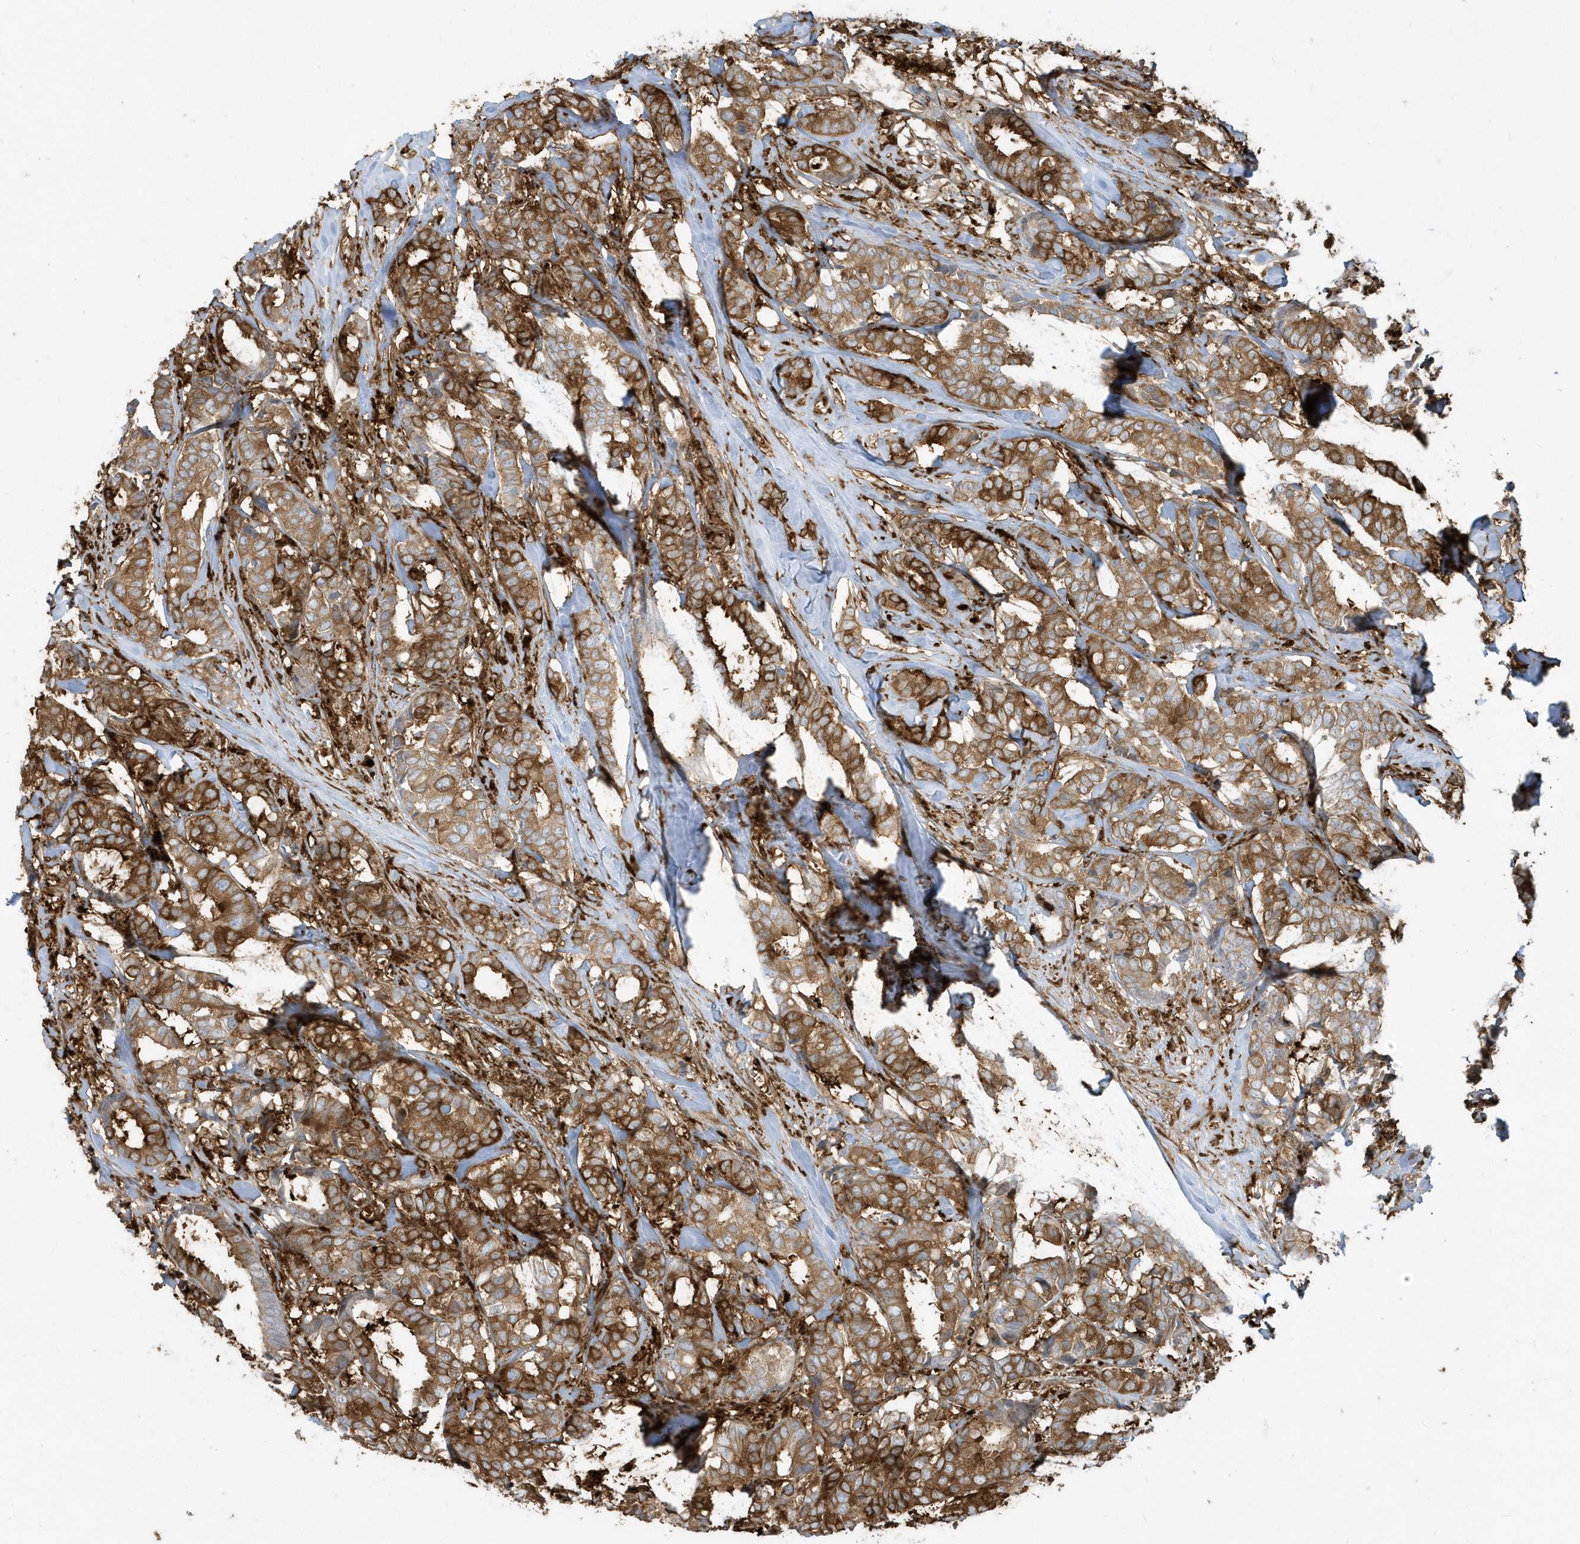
{"staining": {"intensity": "strong", "quantity": ">75%", "location": "cytoplasmic/membranous"}, "tissue": "breast cancer", "cell_type": "Tumor cells", "image_type": "cancer", "snomed": [{"axis": "morphology", "description": "Duct carcinoma"}, {"axis": "topography", "description": "Breast"}], "caption": "The histopathology image shows immunohistochemical staining of breast cancer. There is strong cytoplasmic/membranous positivity is identified in about >75% of tumor cells. (Stains: DAB in brown, nuclei in blue, Microscopy: brightfield microscopy at high magnification).", "gene": "CLCN6", "patient": {"sex": "female", "age": 87}}